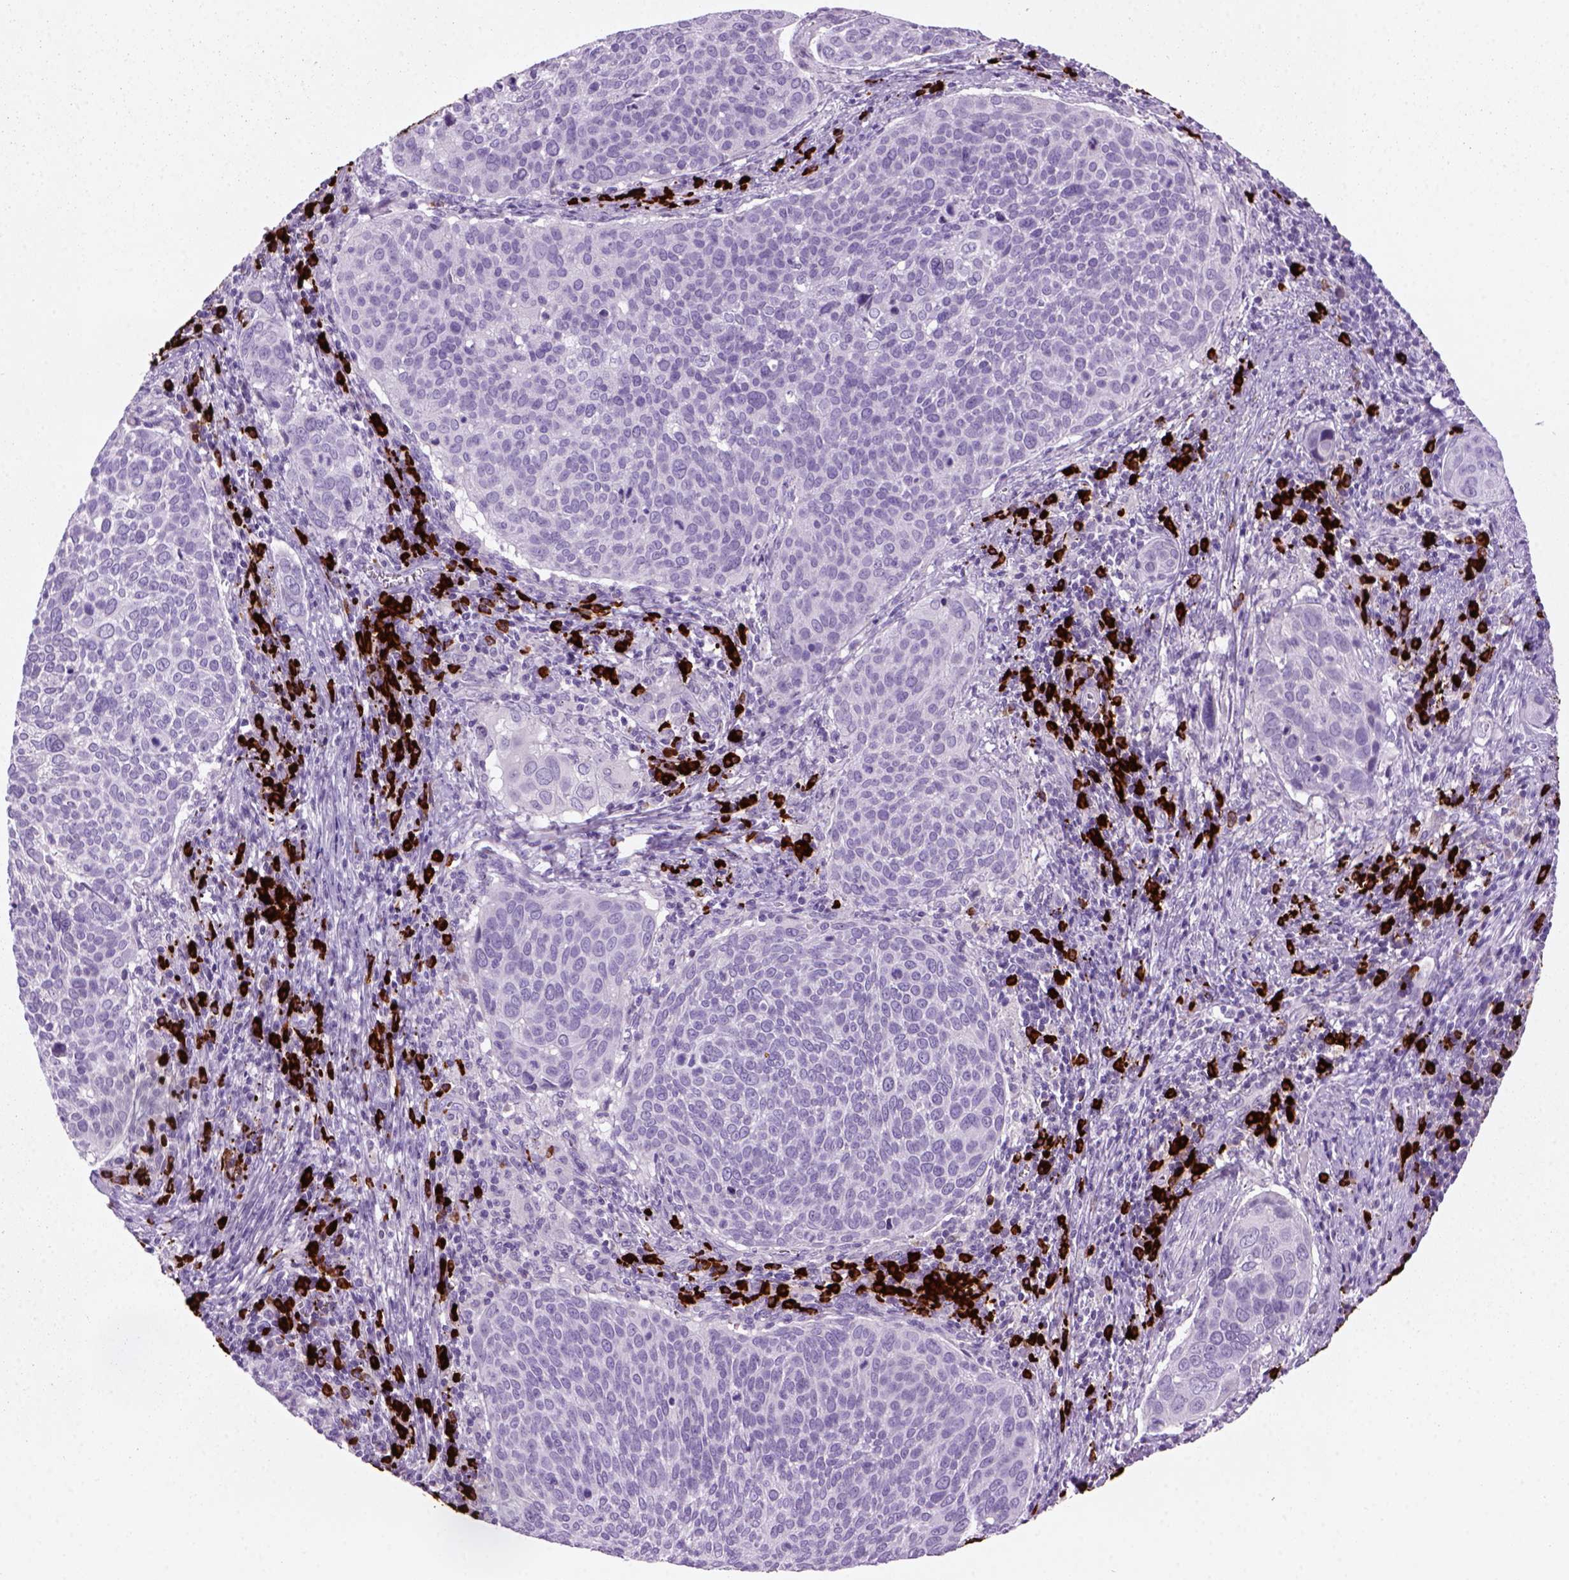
{"staining": {"intensity": "negative", "quantity": "none", "location": "none"}, "tissue": "cervical cancer", "cell_type": "Tumor cells", "image_type": "cancer", "snomed": [{"axis": "morphology", "description": "Squamous cell carcinoma, NOS"}, {"axis": "topography", "description": "Cervix"}], "caption": "IHC photomicrograph of neoplastic tissue: human squamous cell carcinoma (cervical) stained with DAB (3,3'-diaminobenzidine) demonstrates no significant protein positivity in tumor cells.", "gene": "MZB1", "patient": {"sex": "female", "age": 39}}